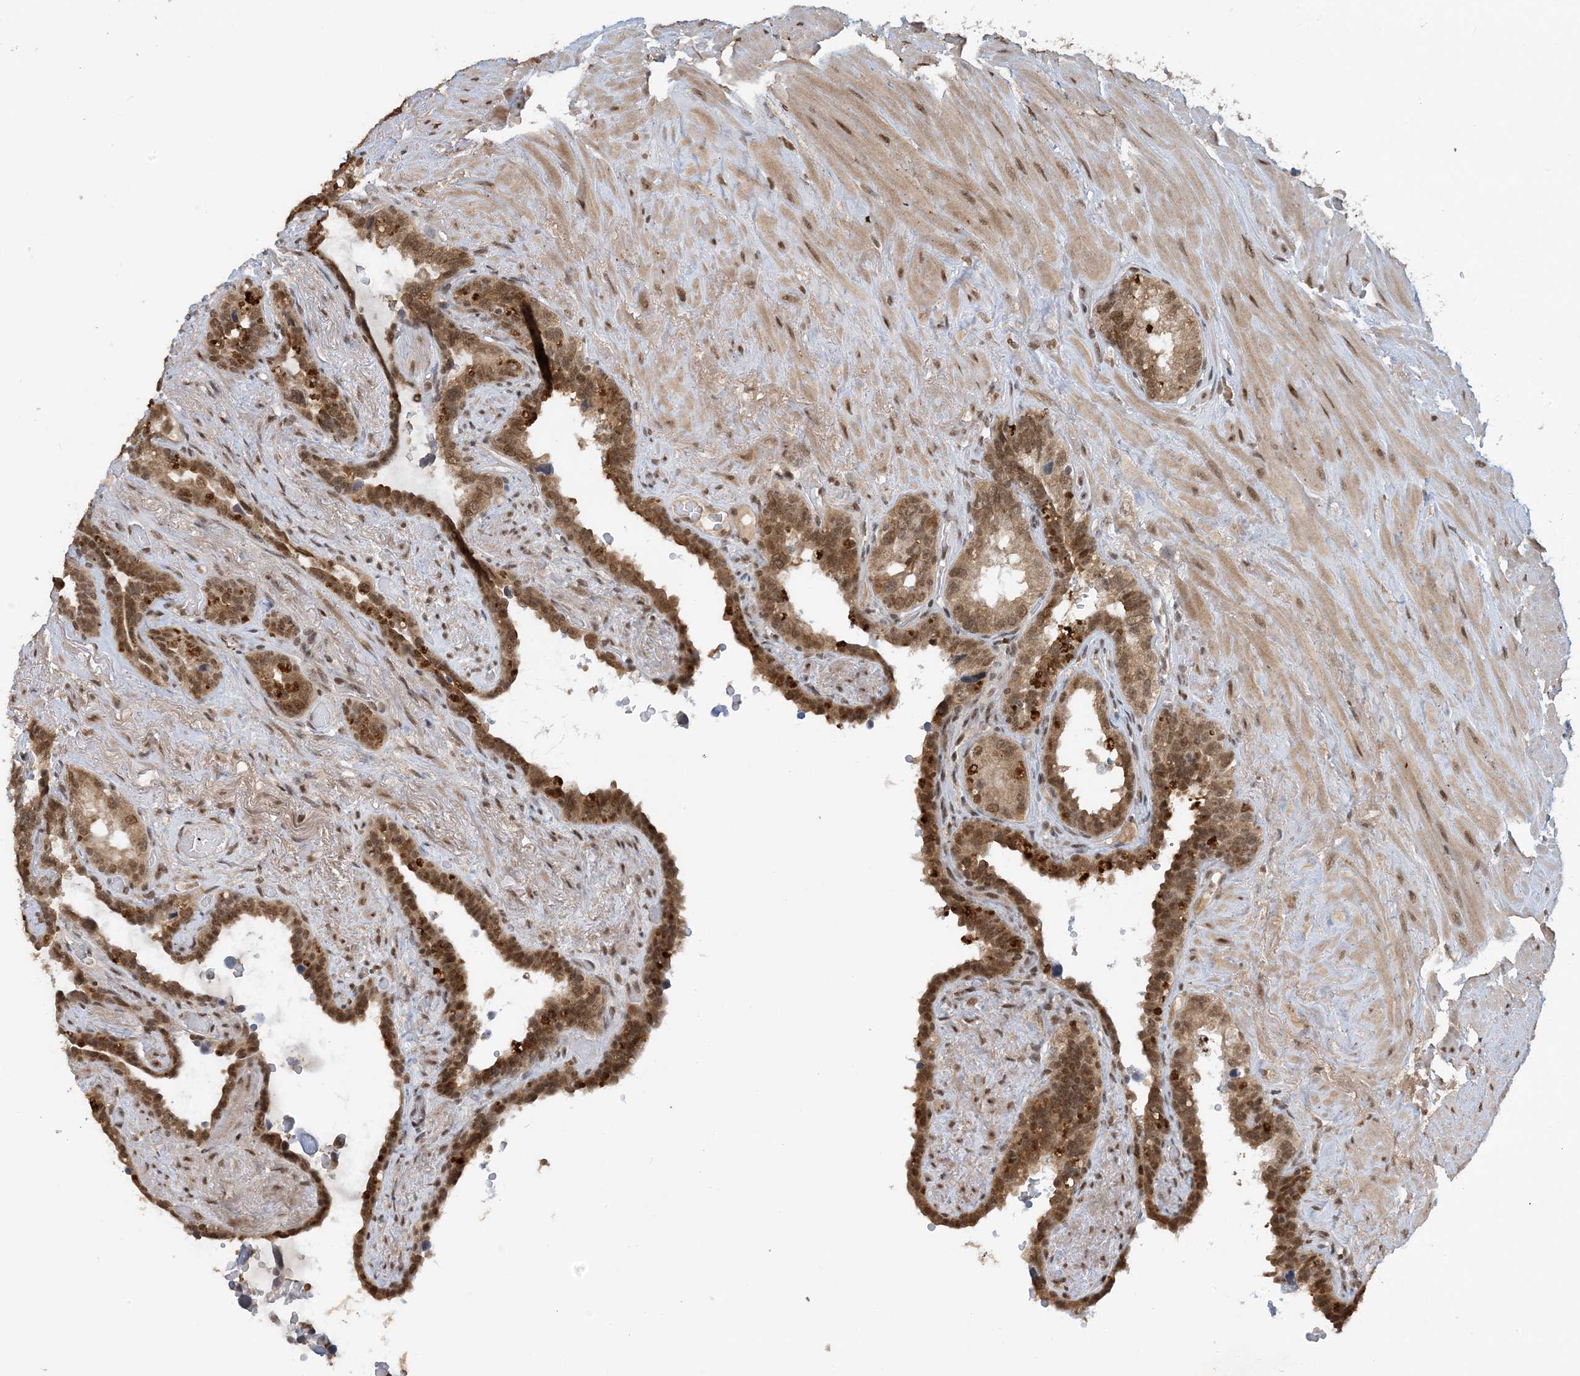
{"staining": {"intensity": "moderate", "quantity": ">75%", "location": "cytoplasmic/membranous,nuclear"}, "tissue": "seminal vesicle", "cell_type": "Glandular cells", "image_type": "normal", "snomed": [{"axis": "morphology", "description": "Normal tissue, NOS"}, {"axis": "topography", "description": "Seminal veicle"}], "caption": "Glandular cells reveal medium levels of moderate cytoplasmic/membranous,nuclear positivity in approximately >75% of cells in benign human seminal vesicle.", "gene": "ACYP2", "patient": {"sex": "male", "age": 80}}